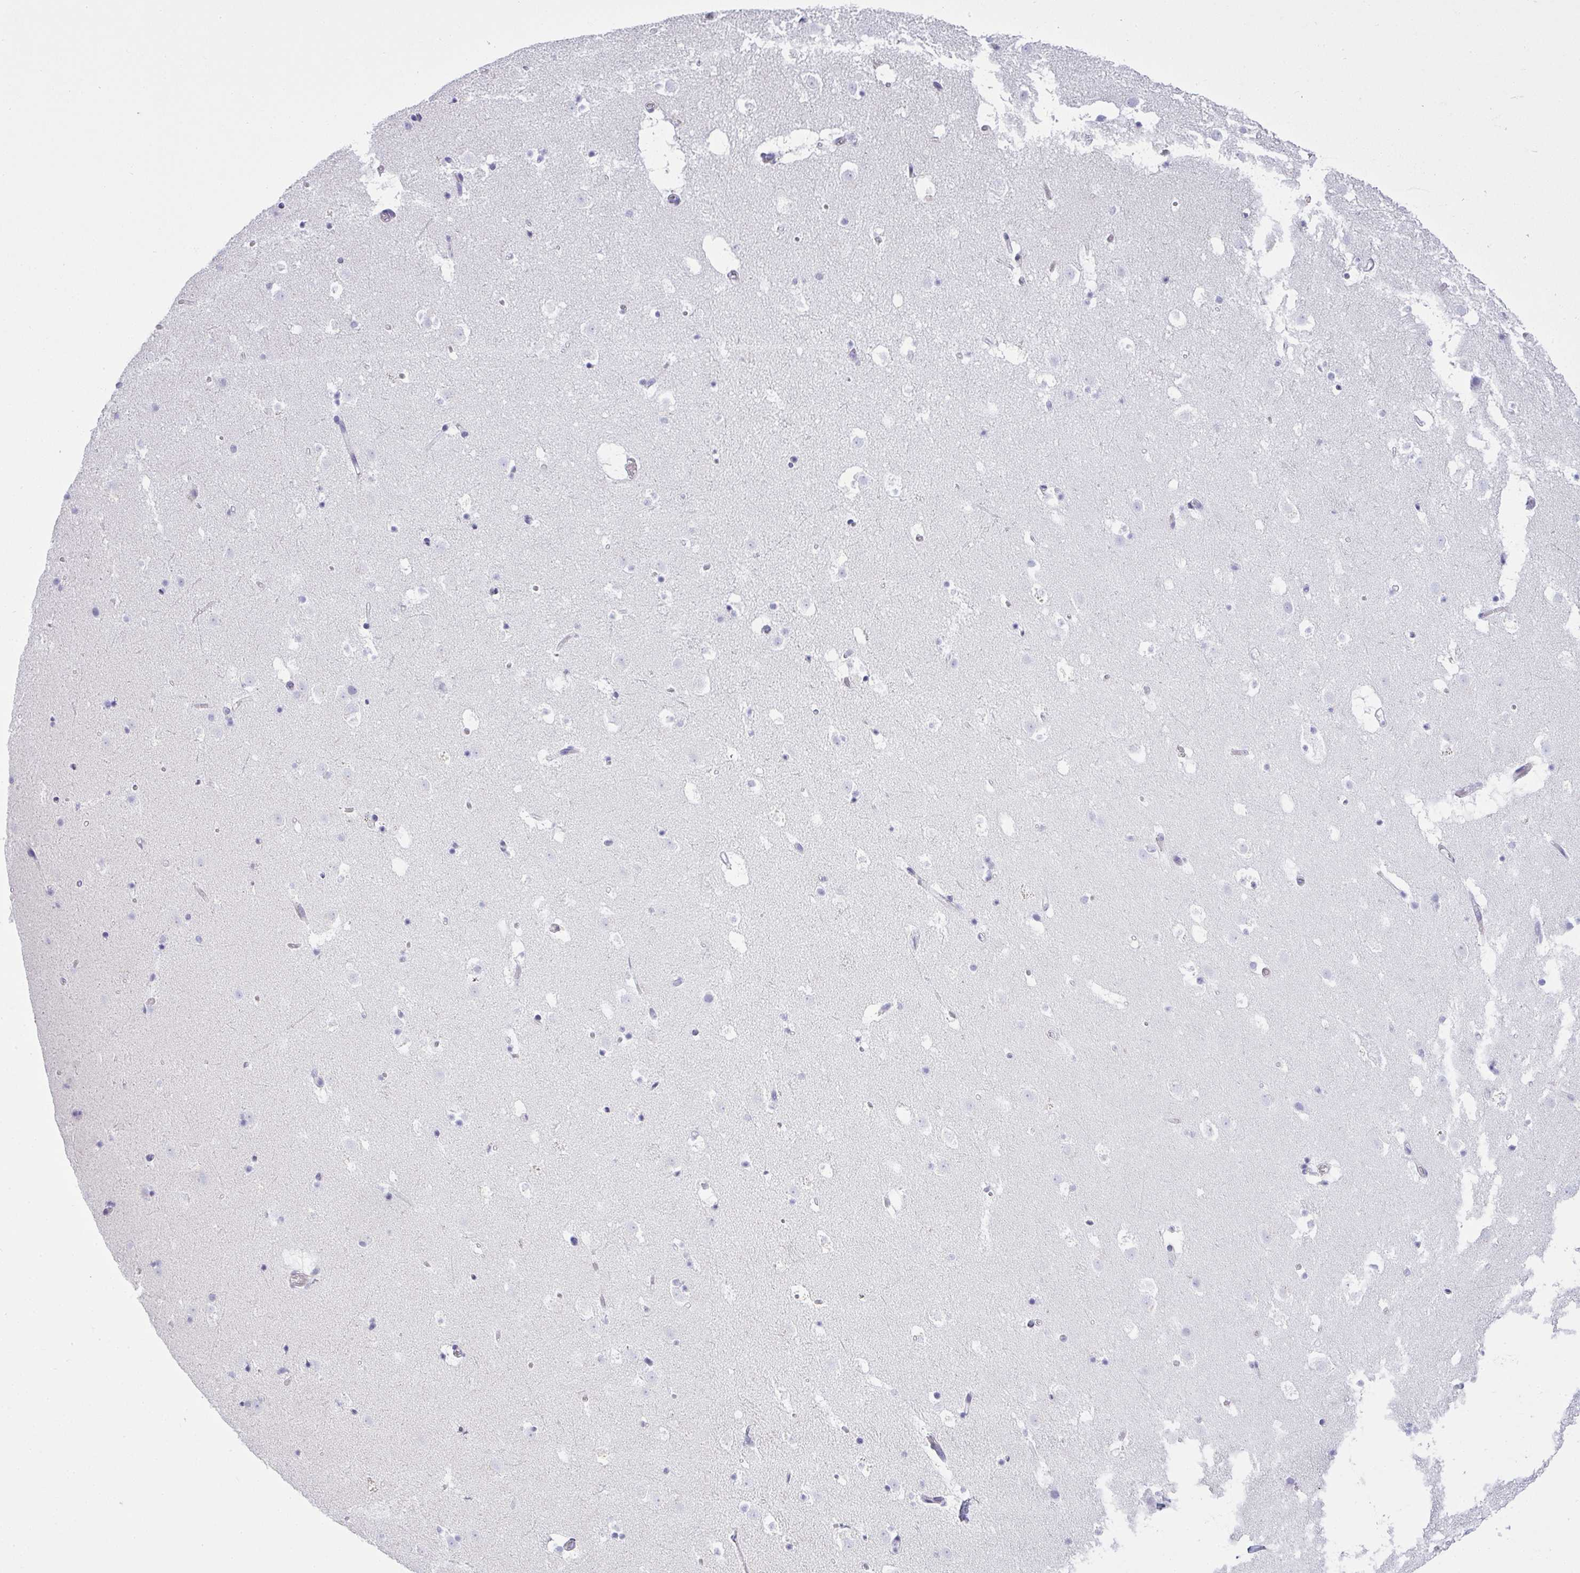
{"staining": {"intensity": "negative", "quantity": "none", "location": "none"}, "tissue": "caudate", "cell_type": "Glial cells", "image_type": "normal", "snomed": [{"axis": "morphology", "description": "Normal tissue, NOS"}, {"axis": "topography", "description": "Lateral ventricle wall"}], "caption": "IHC of unremarkable caudate shows no staining in glial cells. (Stains: DAB IHC with hematoxylin counter stain, Microscopy: brightfield microscopy at high magnification).", "gene": "GSDMB", "patient": {"sex": "male", "age": 37}}